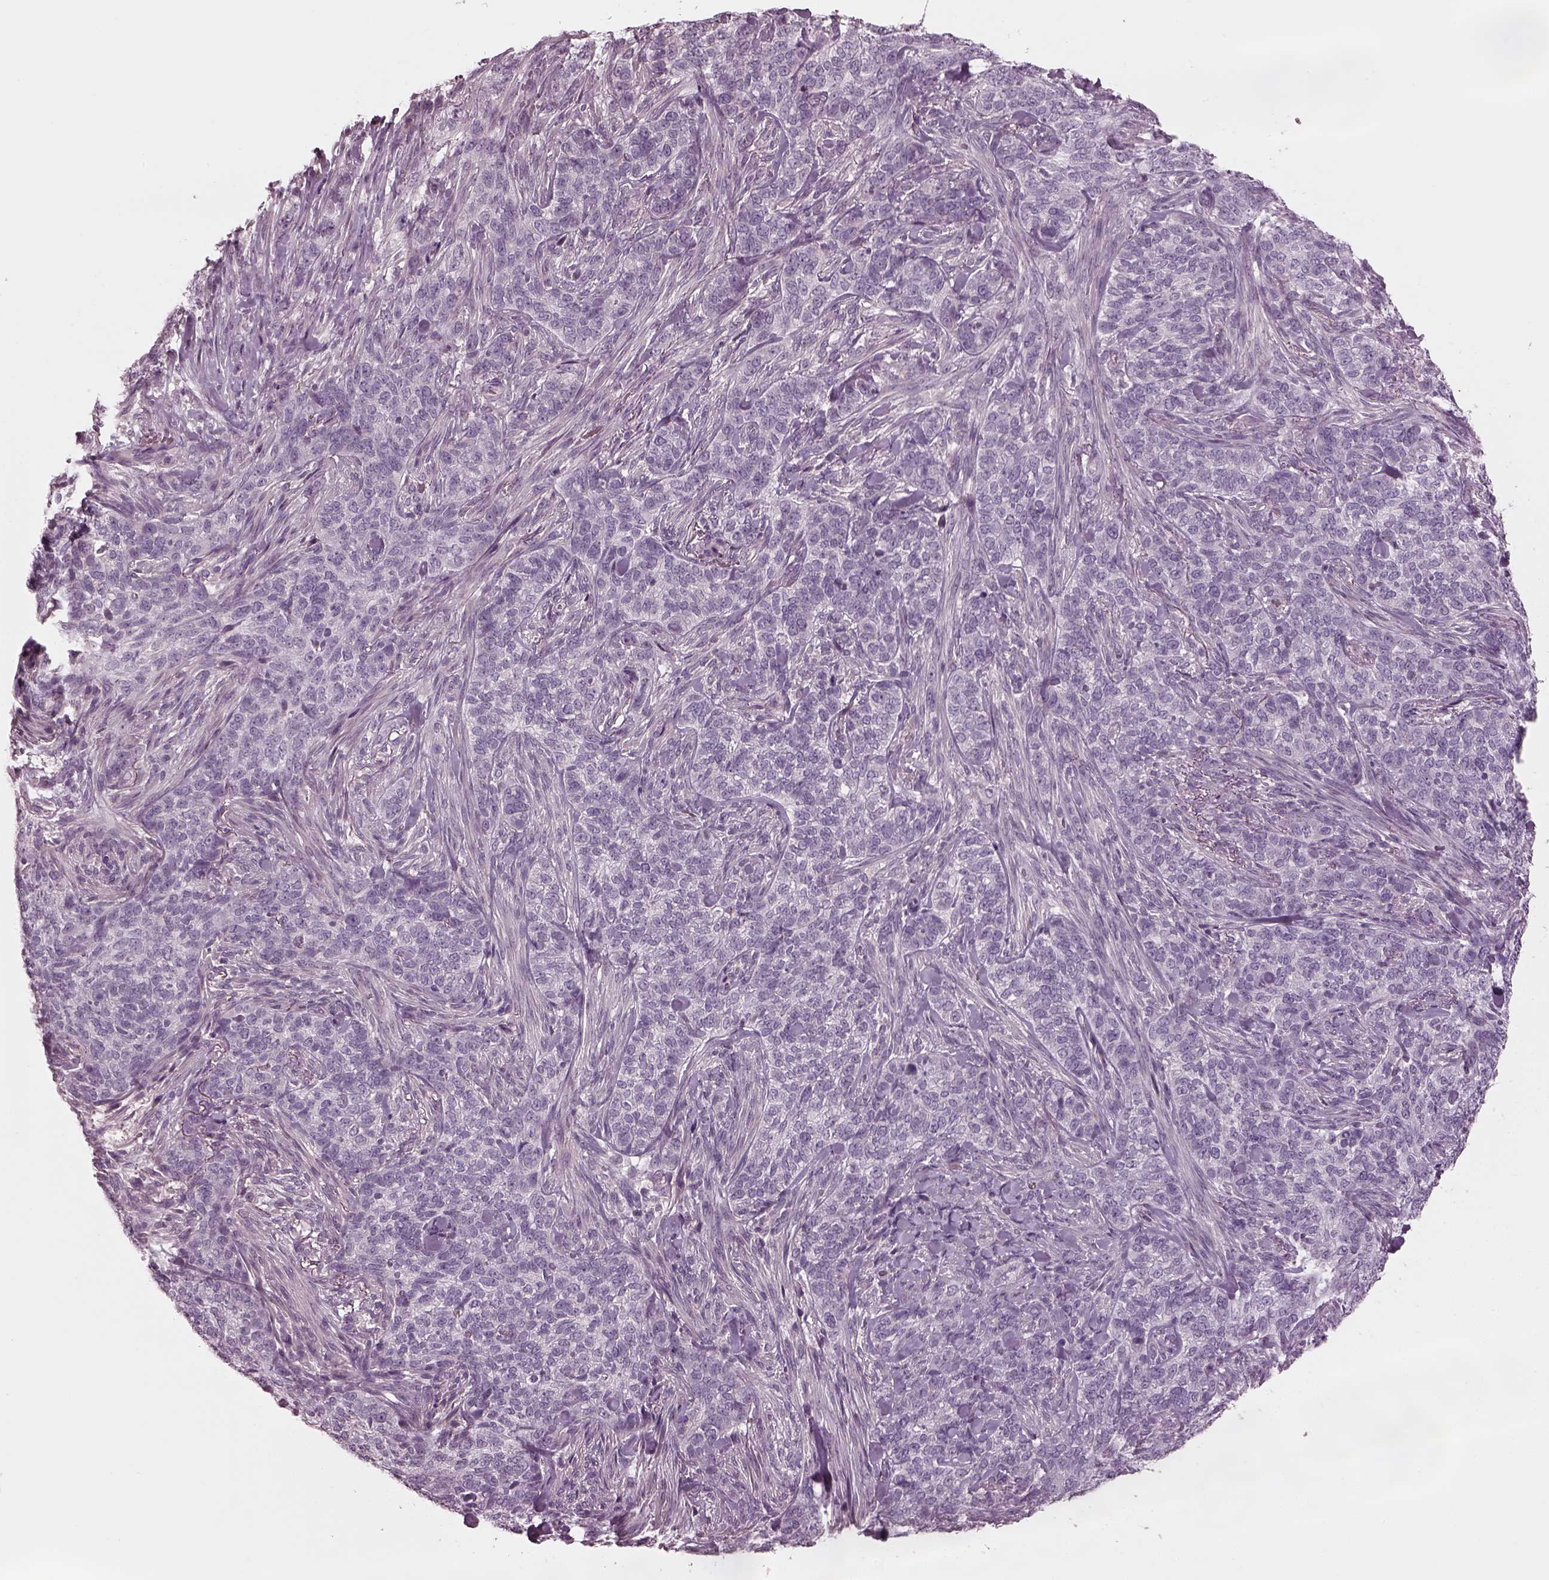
{"staining": {"intensity": "negative", "quantity": "none", "location": "none"}, "tissue": "skin cancer", "cell_type": "Tumor cells", "image_type": "cancer", "snomed": [{"axis": "morphology", "description": "Basal cell carcinoma"}, {"axis": "topography", "description": "Skin"}], "caption": "High power microscopy photomicrograph of an immunohistochemistry (IHC) photomicrograph of skin cancer (basal cell carcinoma), revealing no significant positivity in tumor cells.", "gene": "MIA", "patient": {"sex": "female", "age": 69}}